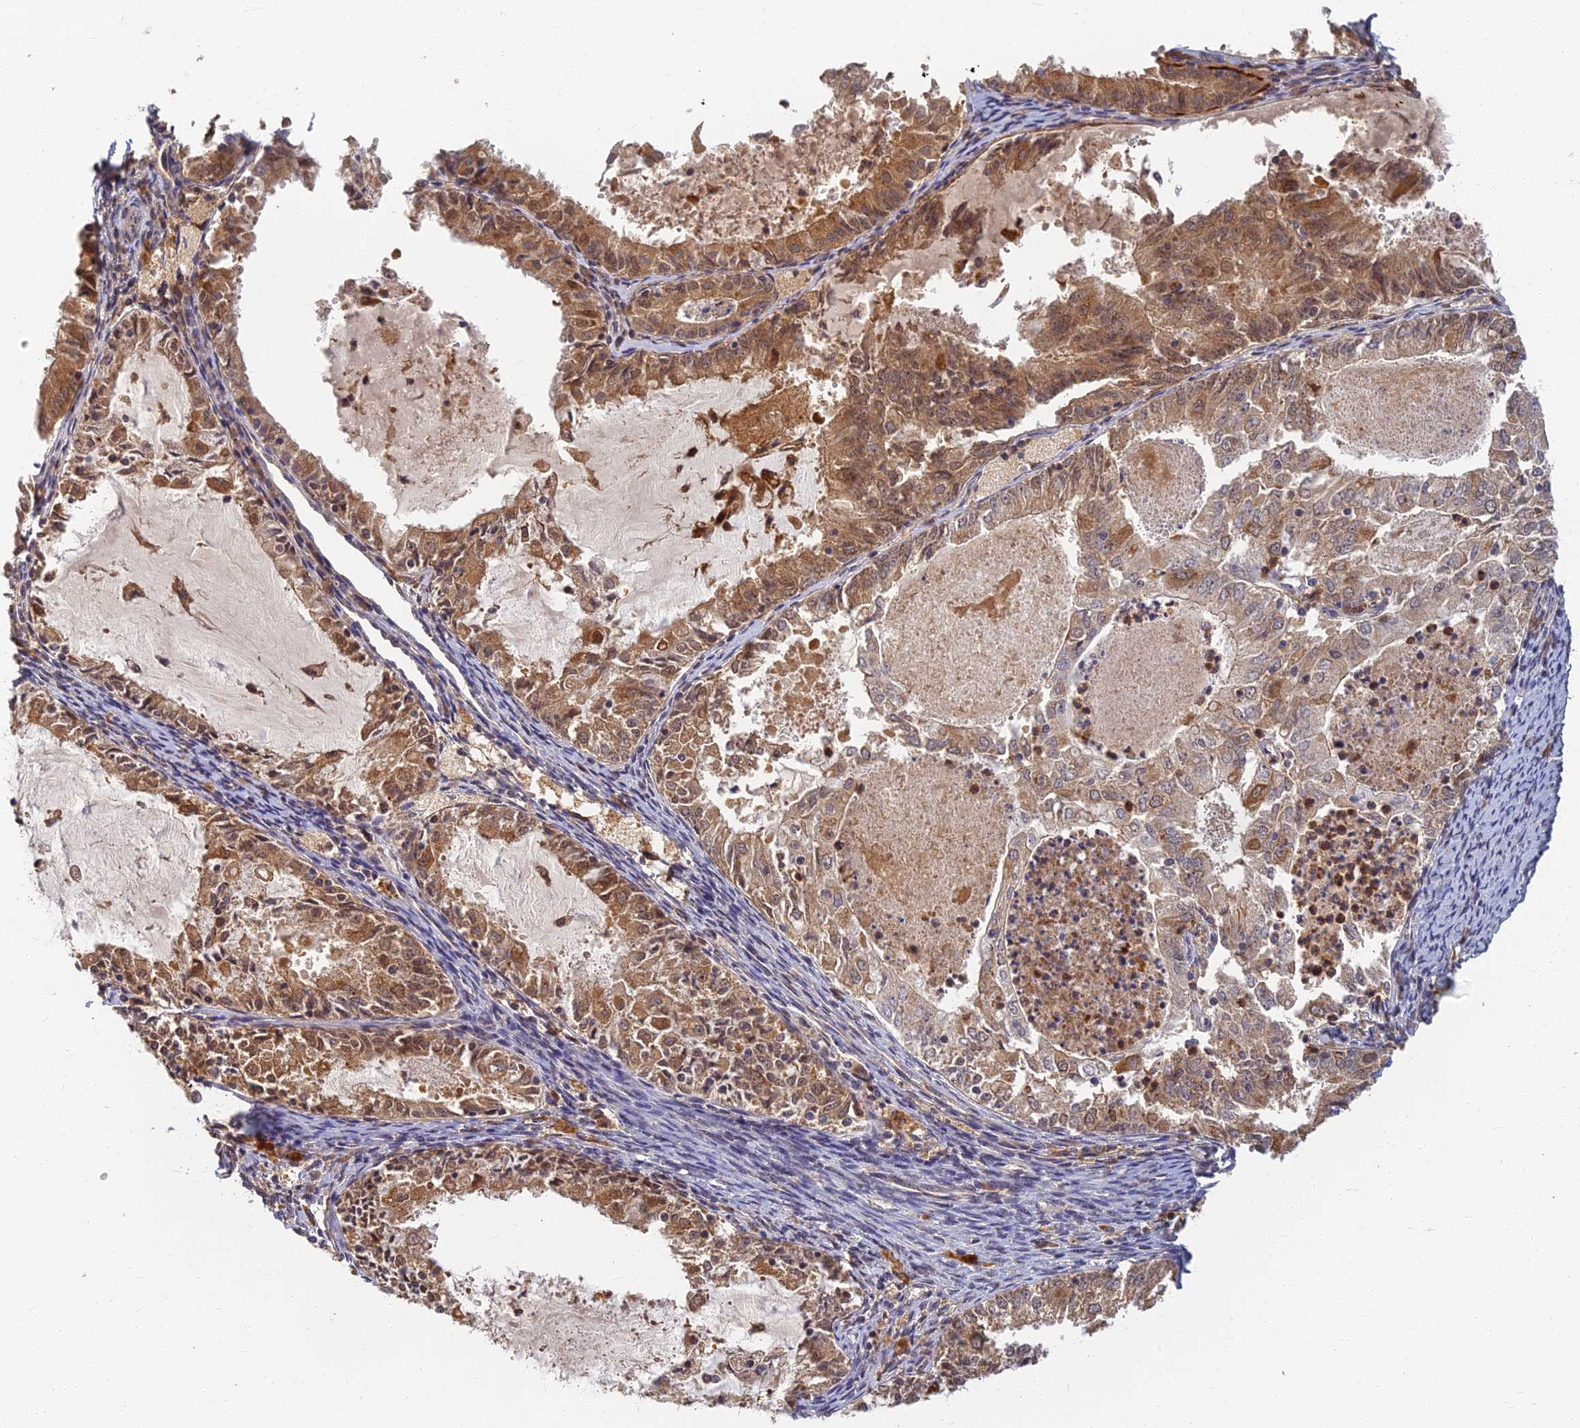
{"staining": {"intensity": "moderate", "quantity": ">75%", "location": "cytoplasmic/membranous"}, "tissue": "endometrial cancer", "cell_type": "Tumor cells", "image_type": "cancer", "snomed": [{"axis": "morphology", "description": "Adenocarcinoma, NOS"}, {"axis": "topography", "description": "Endometrium"}], "caption": "Immunohistochemistry image of human endometrial adenocarcinoma stained for a protein (brown), which demonstrates medium levels of moderate cytoplasmic/membranous positivity in approximately >75% of tumor cells.", "gene": "RGL3", "patient": {"sex": "female", "age": 57}}